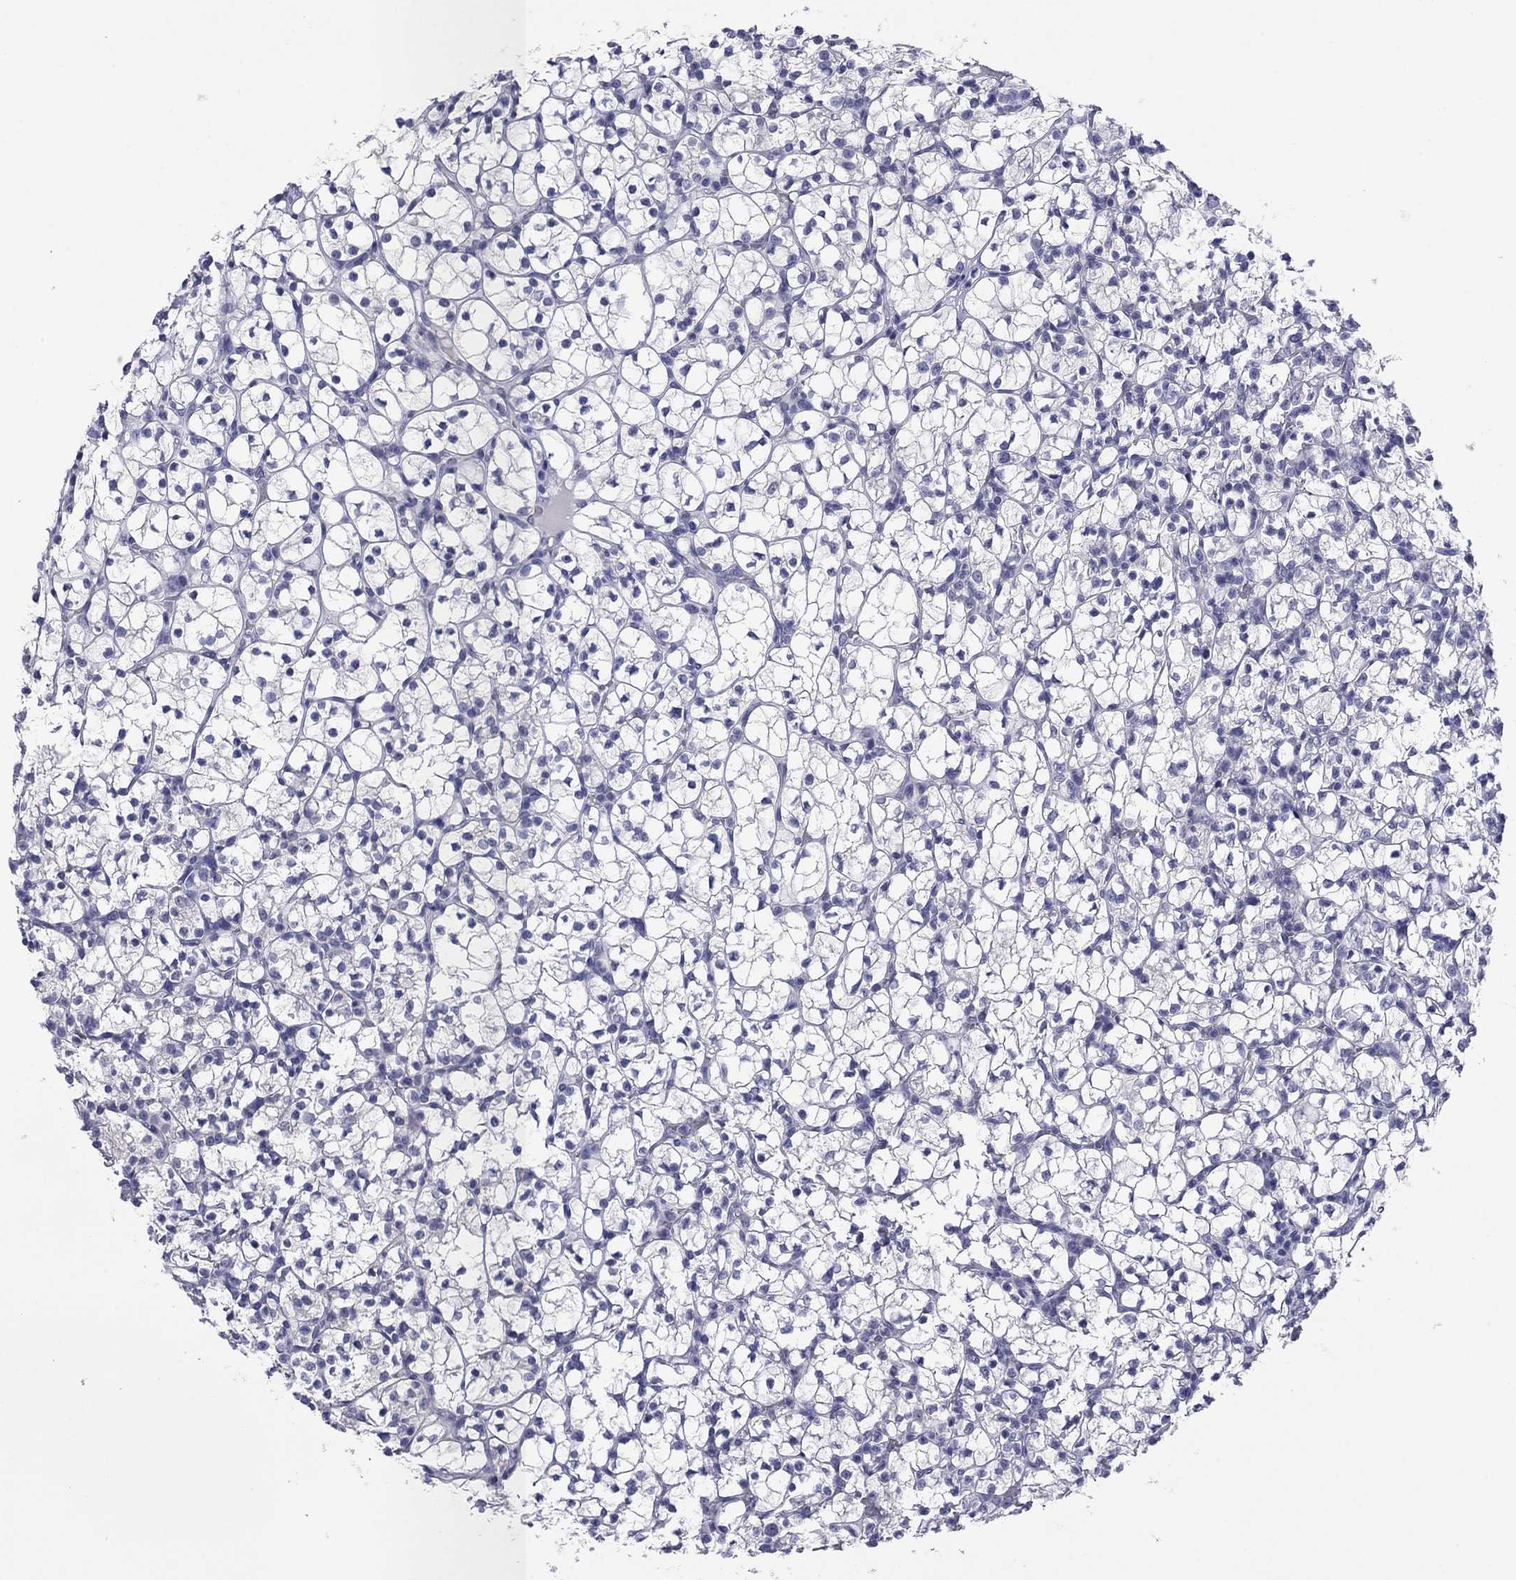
{"staining": {"intensity": "negative", "quantity": "none", "location": "none"}, "tissue": "renal cancer", "cell_type": "Tumor cells", "image_type": "cancer", "snomed": [{"axis": "morphology", "description": "Adenocarcinoma, NOS"}, {"axis": "topography", "description": "Kidney"}], "caption": "This is an immunohistochemistry (IHC) micrograph of human renal adenocarcinoma. There is no staining in tumor cells.", "gene": "HAO1", "patient": {"sex": "female", "age": 89}}